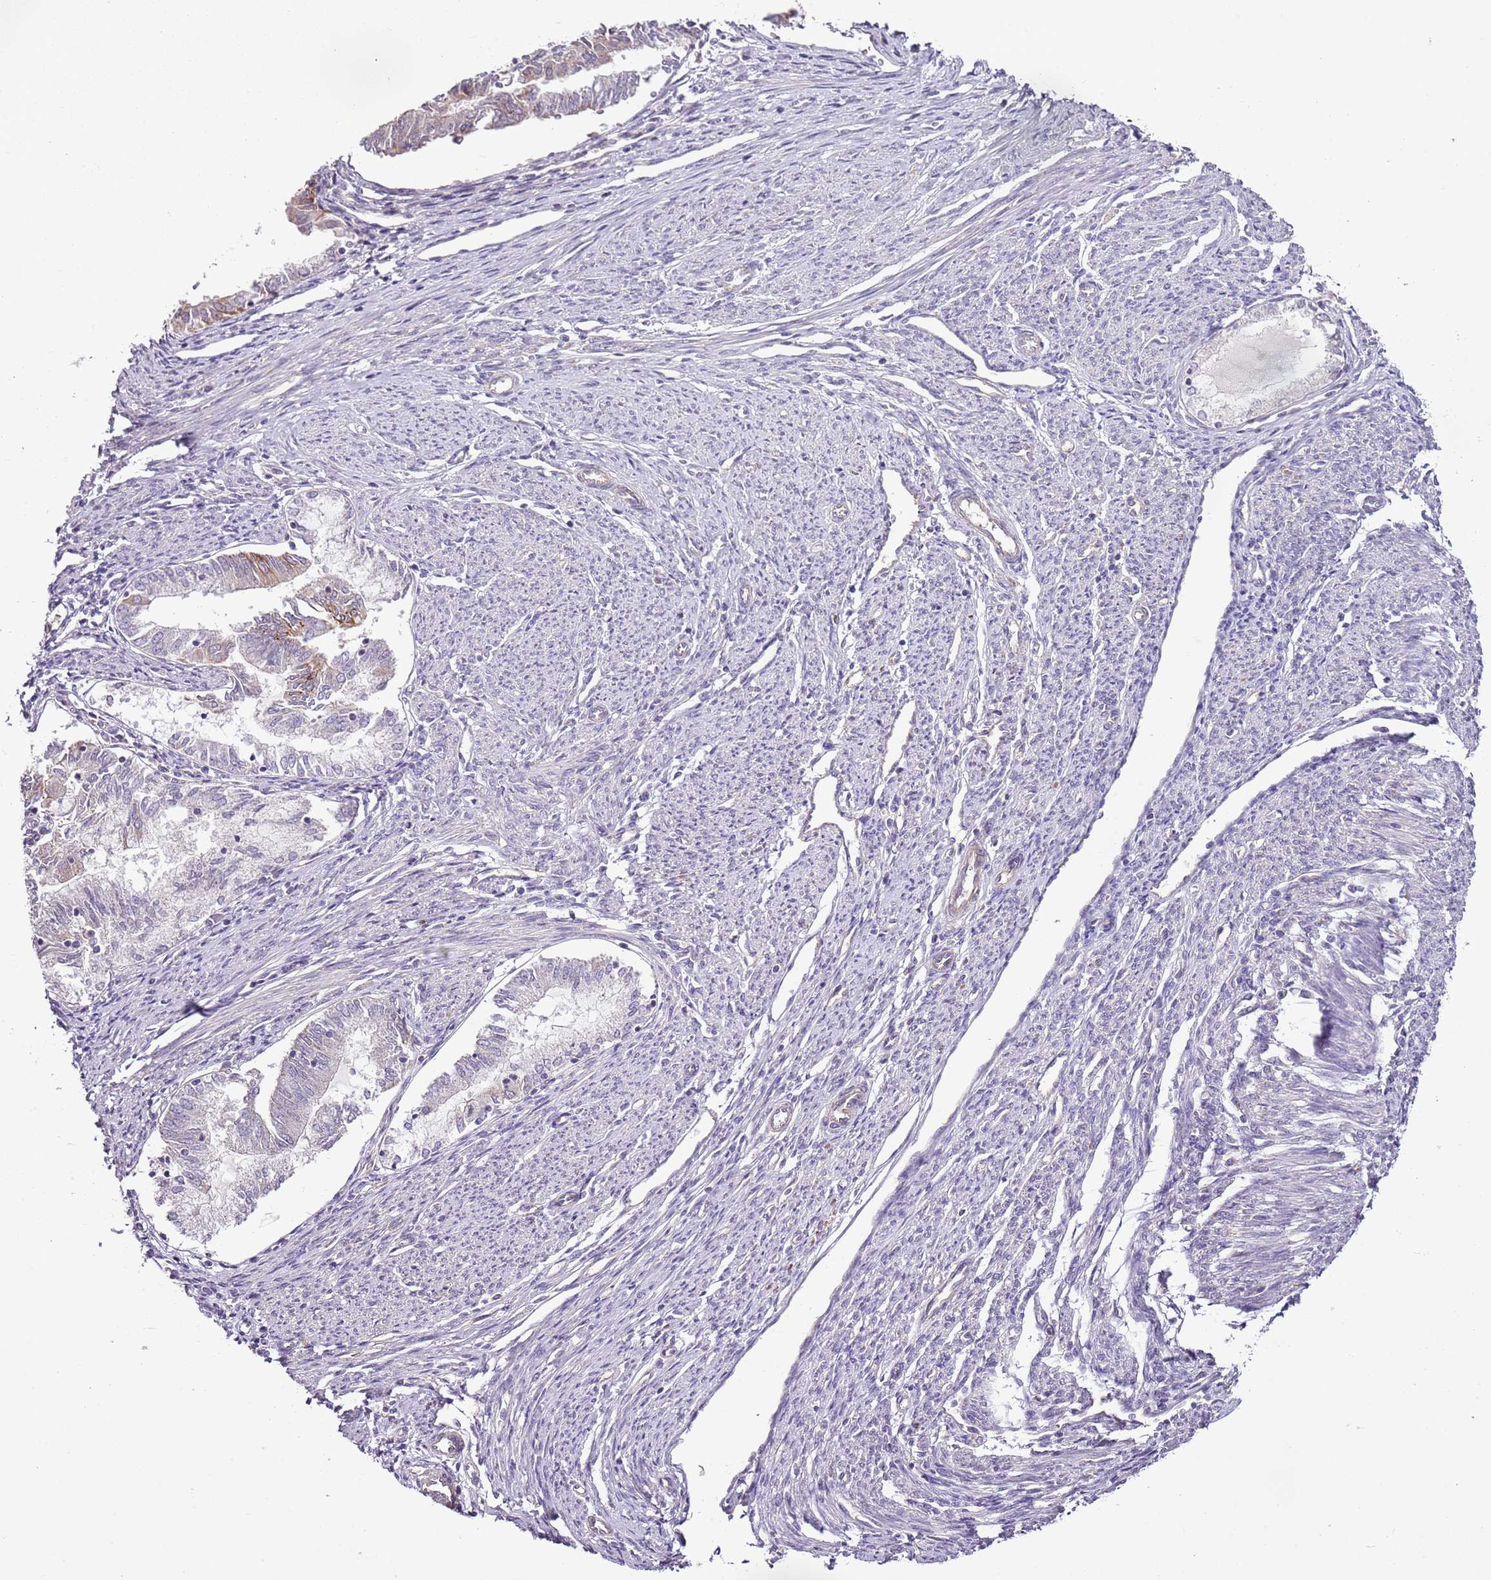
{"staining": {"intensity": "weak", "quantity": "<25%", "location": "cytoplasmic/membranous"}, "tissue": "endometrial cancer", "cell_type": "Tumor cells", "image_type": "cancer", "snomed": [{"axis": "morphology", "description": "Adenocarcinoma, NOS"}, {"axis": "topography", "description": "Endometrium"}], "caption": "An image of adenocarcinoma (endometrial) stained for a protein displays no brown staining in tumor cells. (DAB IHC, high magnification).", "gene": "CMKLR1", "patient": {"sex": "female", "age": 79}}